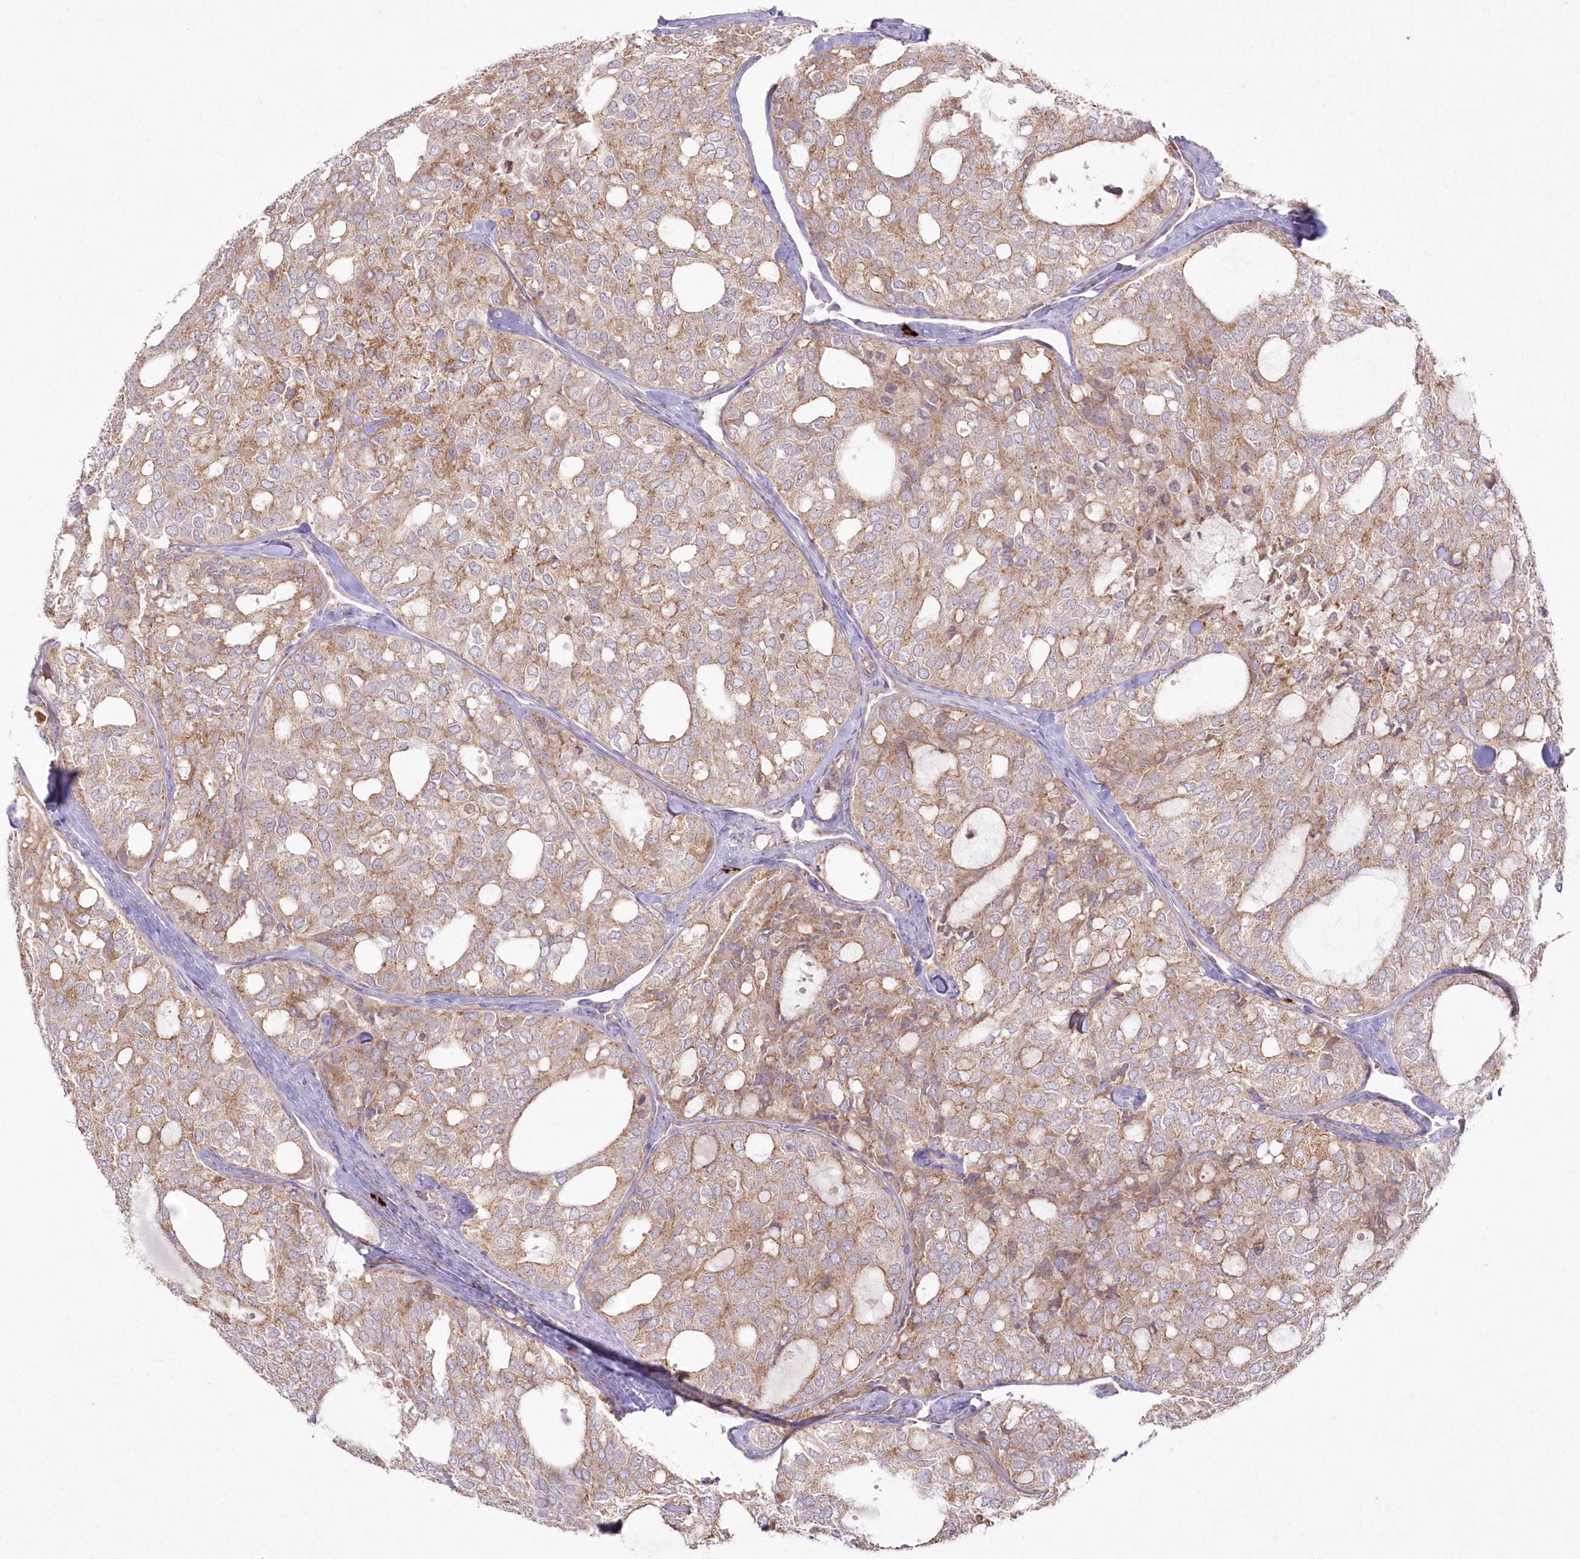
{"staining": {"intensity": "weak", "quantity": ">75%", "location": "cytoplasmic/membranous"}, "tissue": "thyroid cancer", "cell_type": "Tumor cells", "image_type": "cancer", "snomed": [{"axis": "morphology", "description": "Follicular adenoma carcinoma, NOS"}, {"axis": "topography", "description": "Thyroid gland"}], "caption": "Immunohistochemistry (IHC) (DAB) staining of human thyroid follicular adenoma carcinoma shows weak cytoplasmic/membranous protein expression in approximately >75% of tumor cells. The staining was performed using DAB (3,3'-diaminobenzidine), with brown indicating positive protein expression. Nuclei are stained blue with hematoxylin.", "gene": "ARSB", "patient": {"sex": "male", "age": 75}}